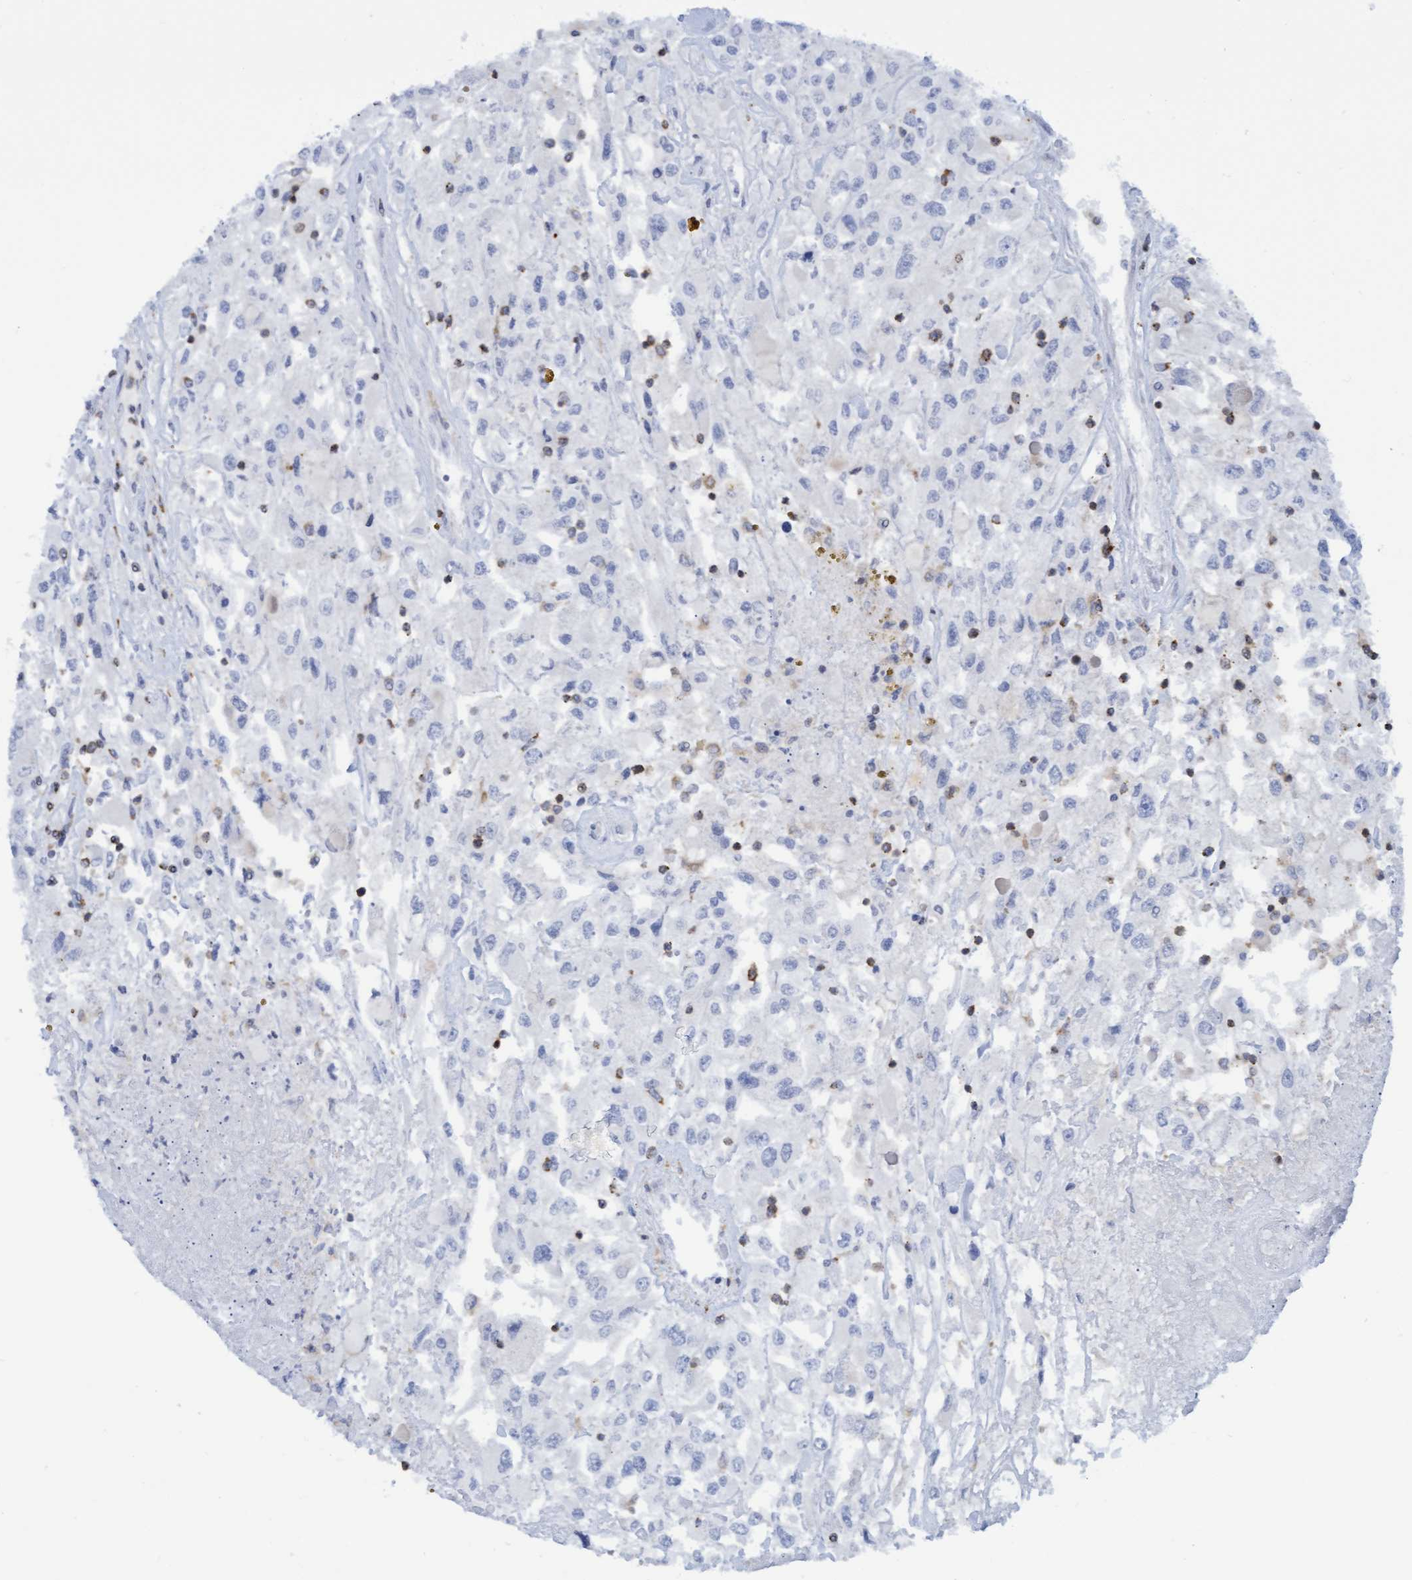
{"staining": {"intensity": "negative", "quantity": "none", "location": "none"}, "tissue": "renal cancer", "cell_type": "Tumor cells", "image_type": "cancer", "snomed": [{"axis": "morphology", "description": "Adenocarcinoma, NOS"}, {"axis": "topography", "description": "Kidney"}], "caption": "High magnification brightfield microscopy of renal cancer stained with DAB (3,3'-diaminobenzidine) (brown) and counterstained with hematoxylin (blue): tumor cells show no significant expression.", "gene": "FNBP1", "patient": {"sex": "female", "age": 52}}